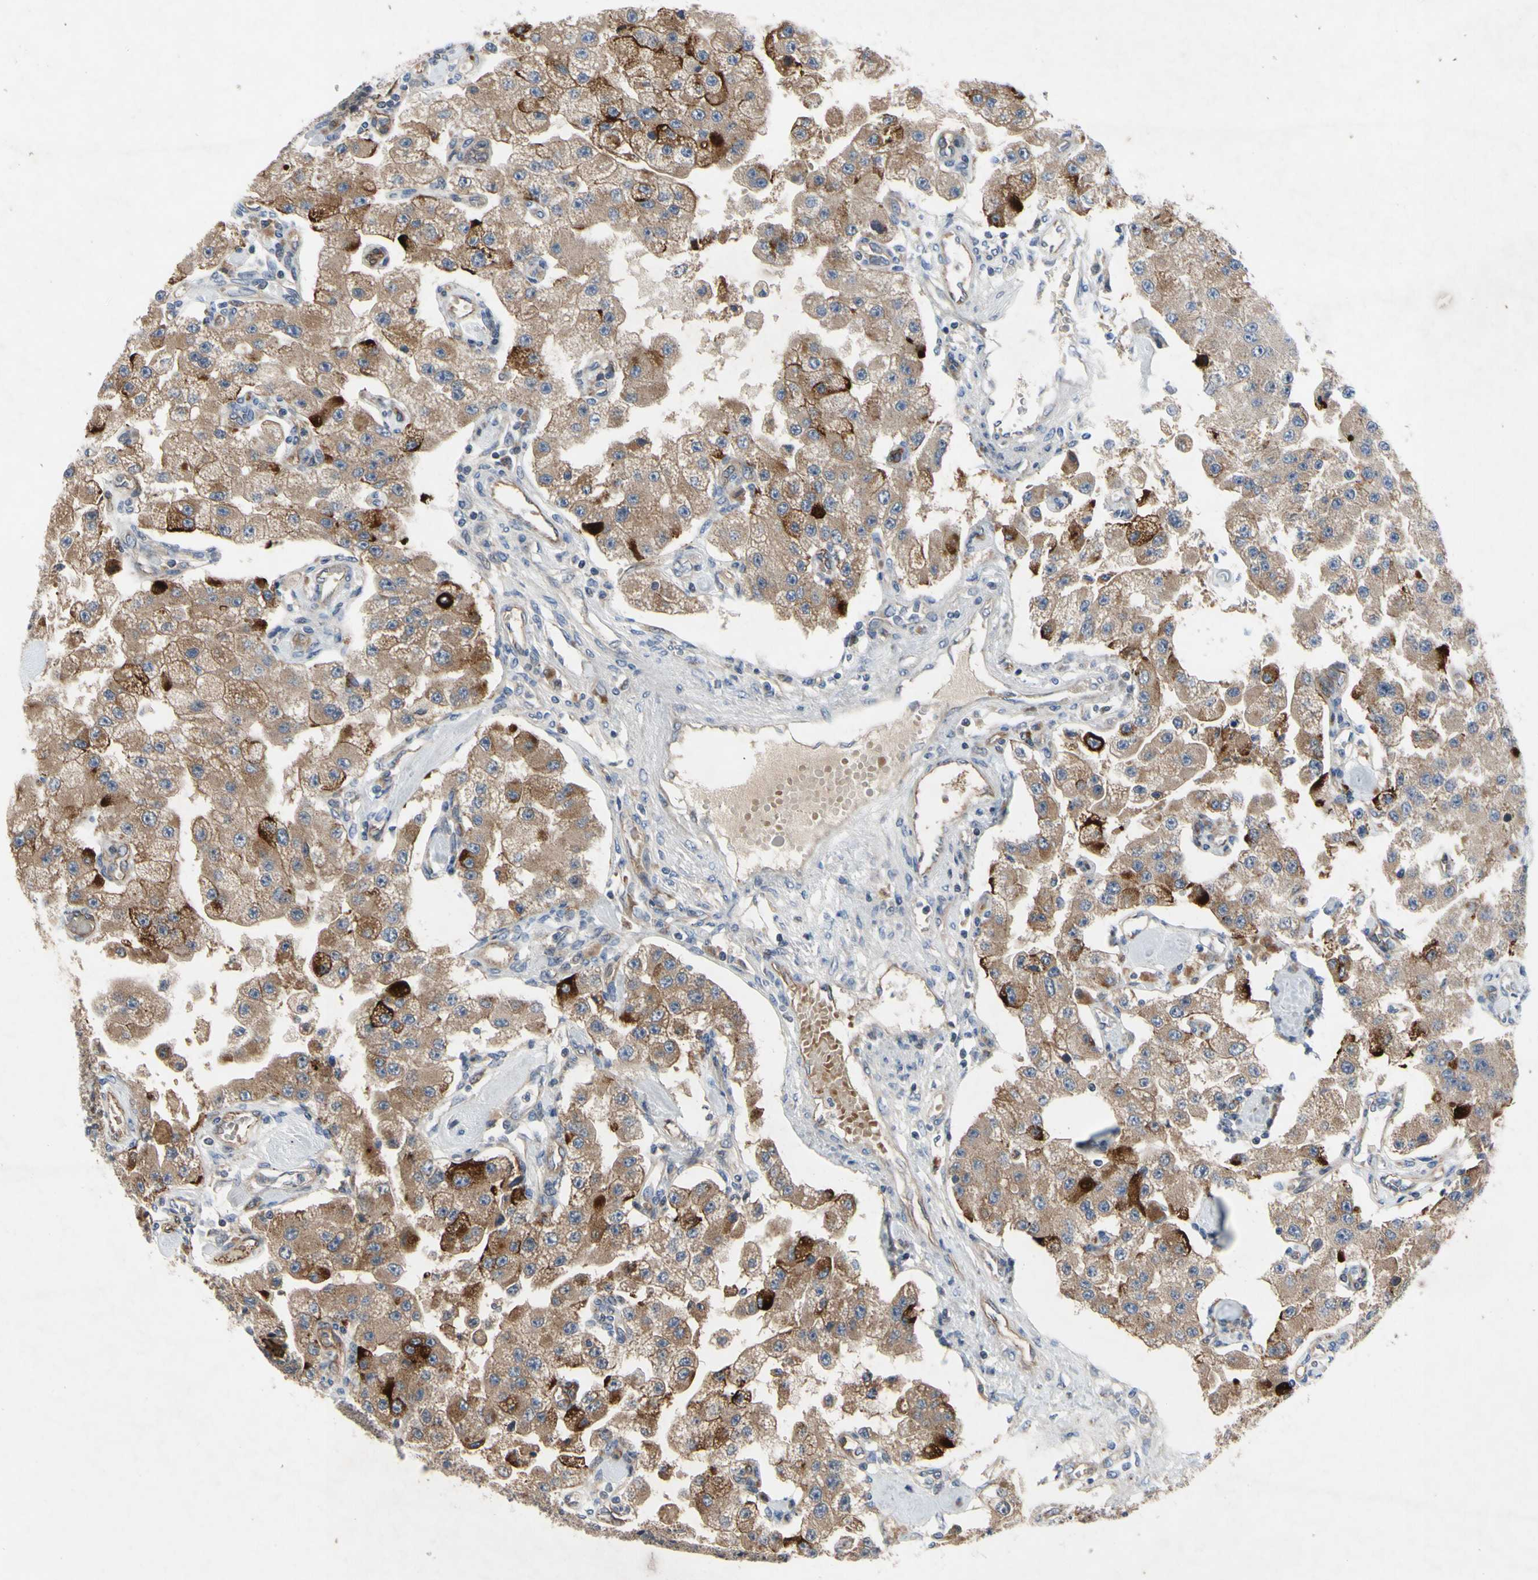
{"staining": {"intensity": "moderate", "quantity": ">75%", "location": "cytoplasmic/membranous"}, "tissue": "carcinoid", "cell_type": "Tumor cells", "image_type": "cancer", "snomed": [{"axis": "morphology", "description": "Carcinoid, malignant, NOS"}, {"axis": "topography", "description": "Pancreas"}], "caption": "Malignant carcinoid stained with a brown dye displays moderate cytoplasmic/membranous positive staining in approximately >75% of tumor cells.", "gene": "XIAP", "patient": {"sex": "male", "age": 41}}